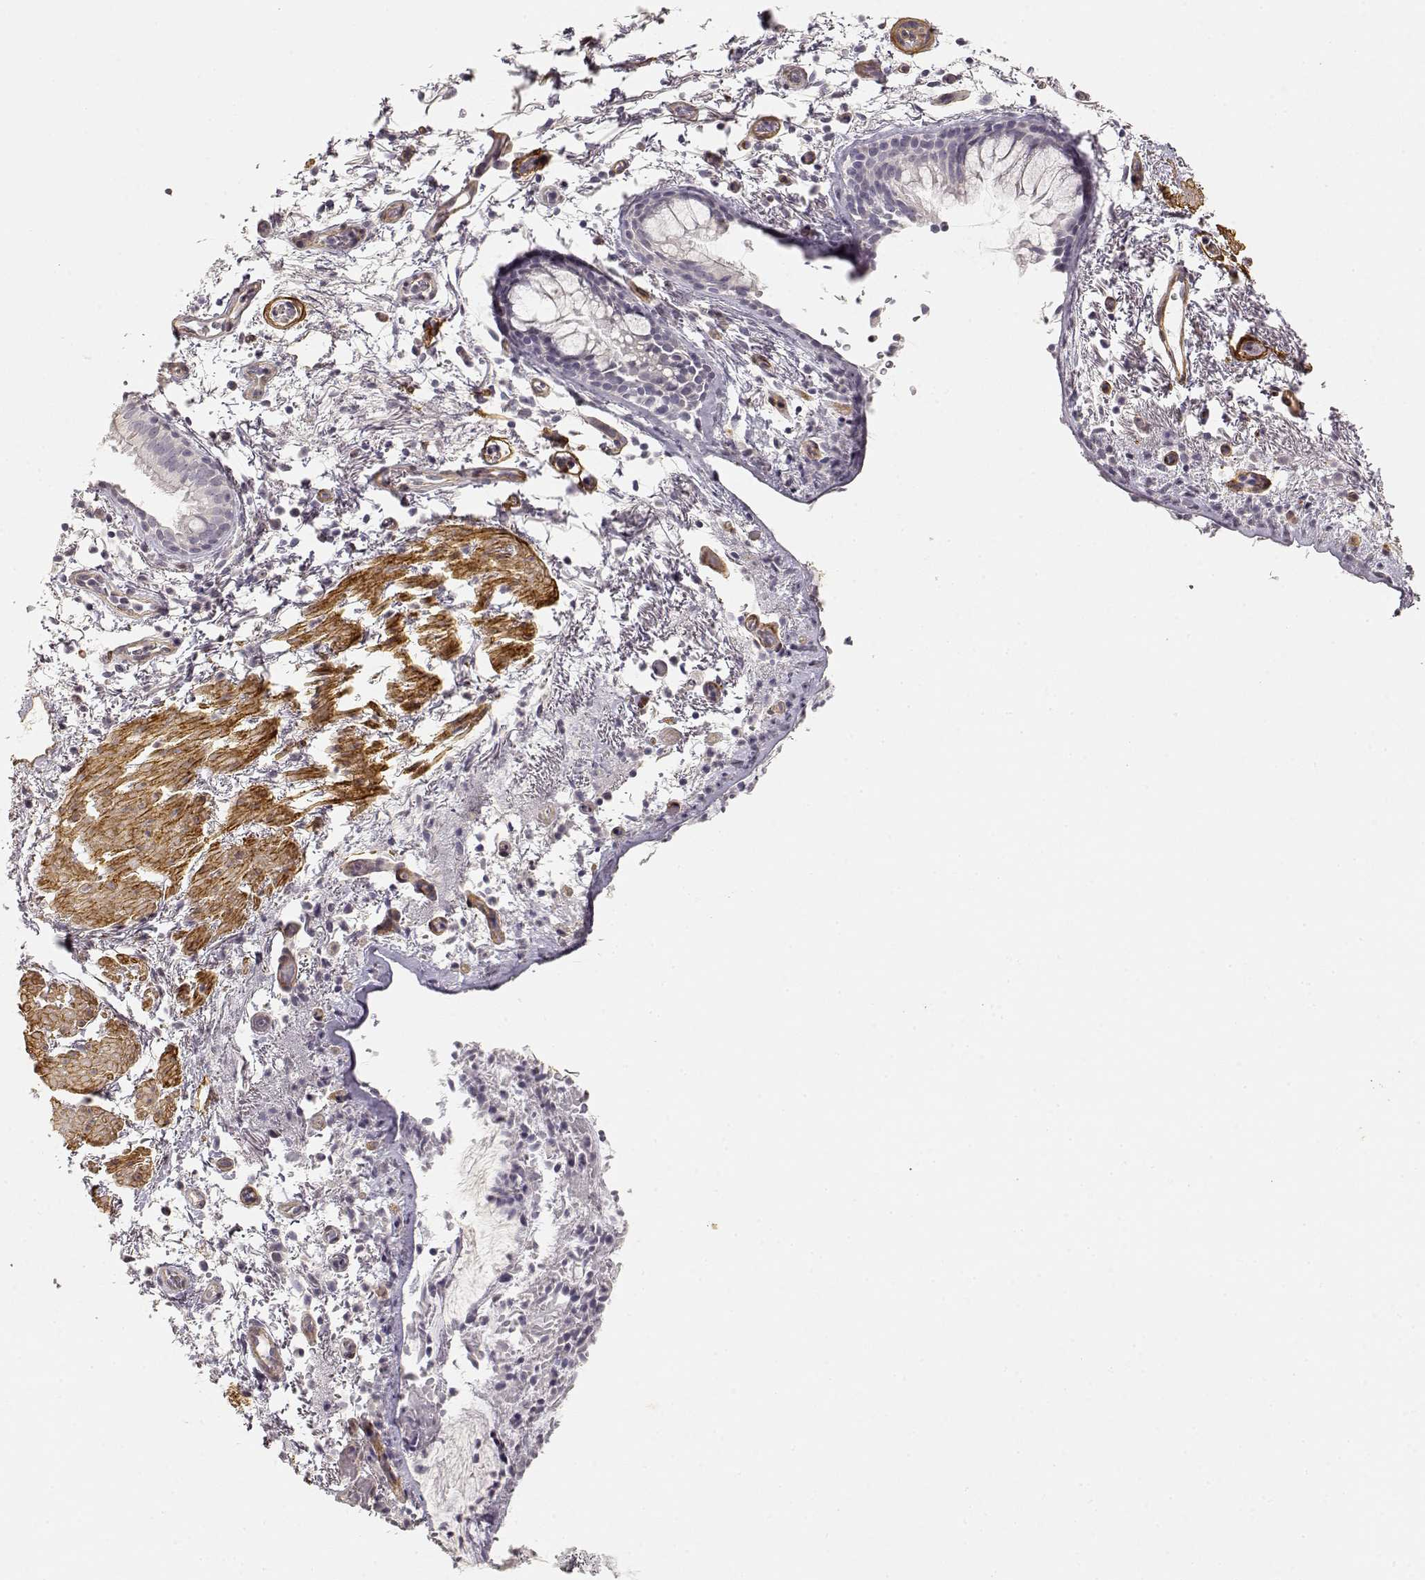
{"staining": {"intensity": "negative", "quantity": "none", "location": "none"}, "tissue": "bronchus", "cell_type": "Respiratory epithelial cells", "image_type": "normal", "snomed": [{"axis": "morphology", "description": "Normal tissue, NOS"}, {"axis": "topography", "description": "Bronchus"}], "caption": "The immunohistochemistry (IHC) photomicrograph has no significant expression in respiratory epithelial cells of bronchus. (DAB IHC with hematoxylin counter stain).", "gene": "LAMA4", "patient": {"sex": "female", "age": 64}}